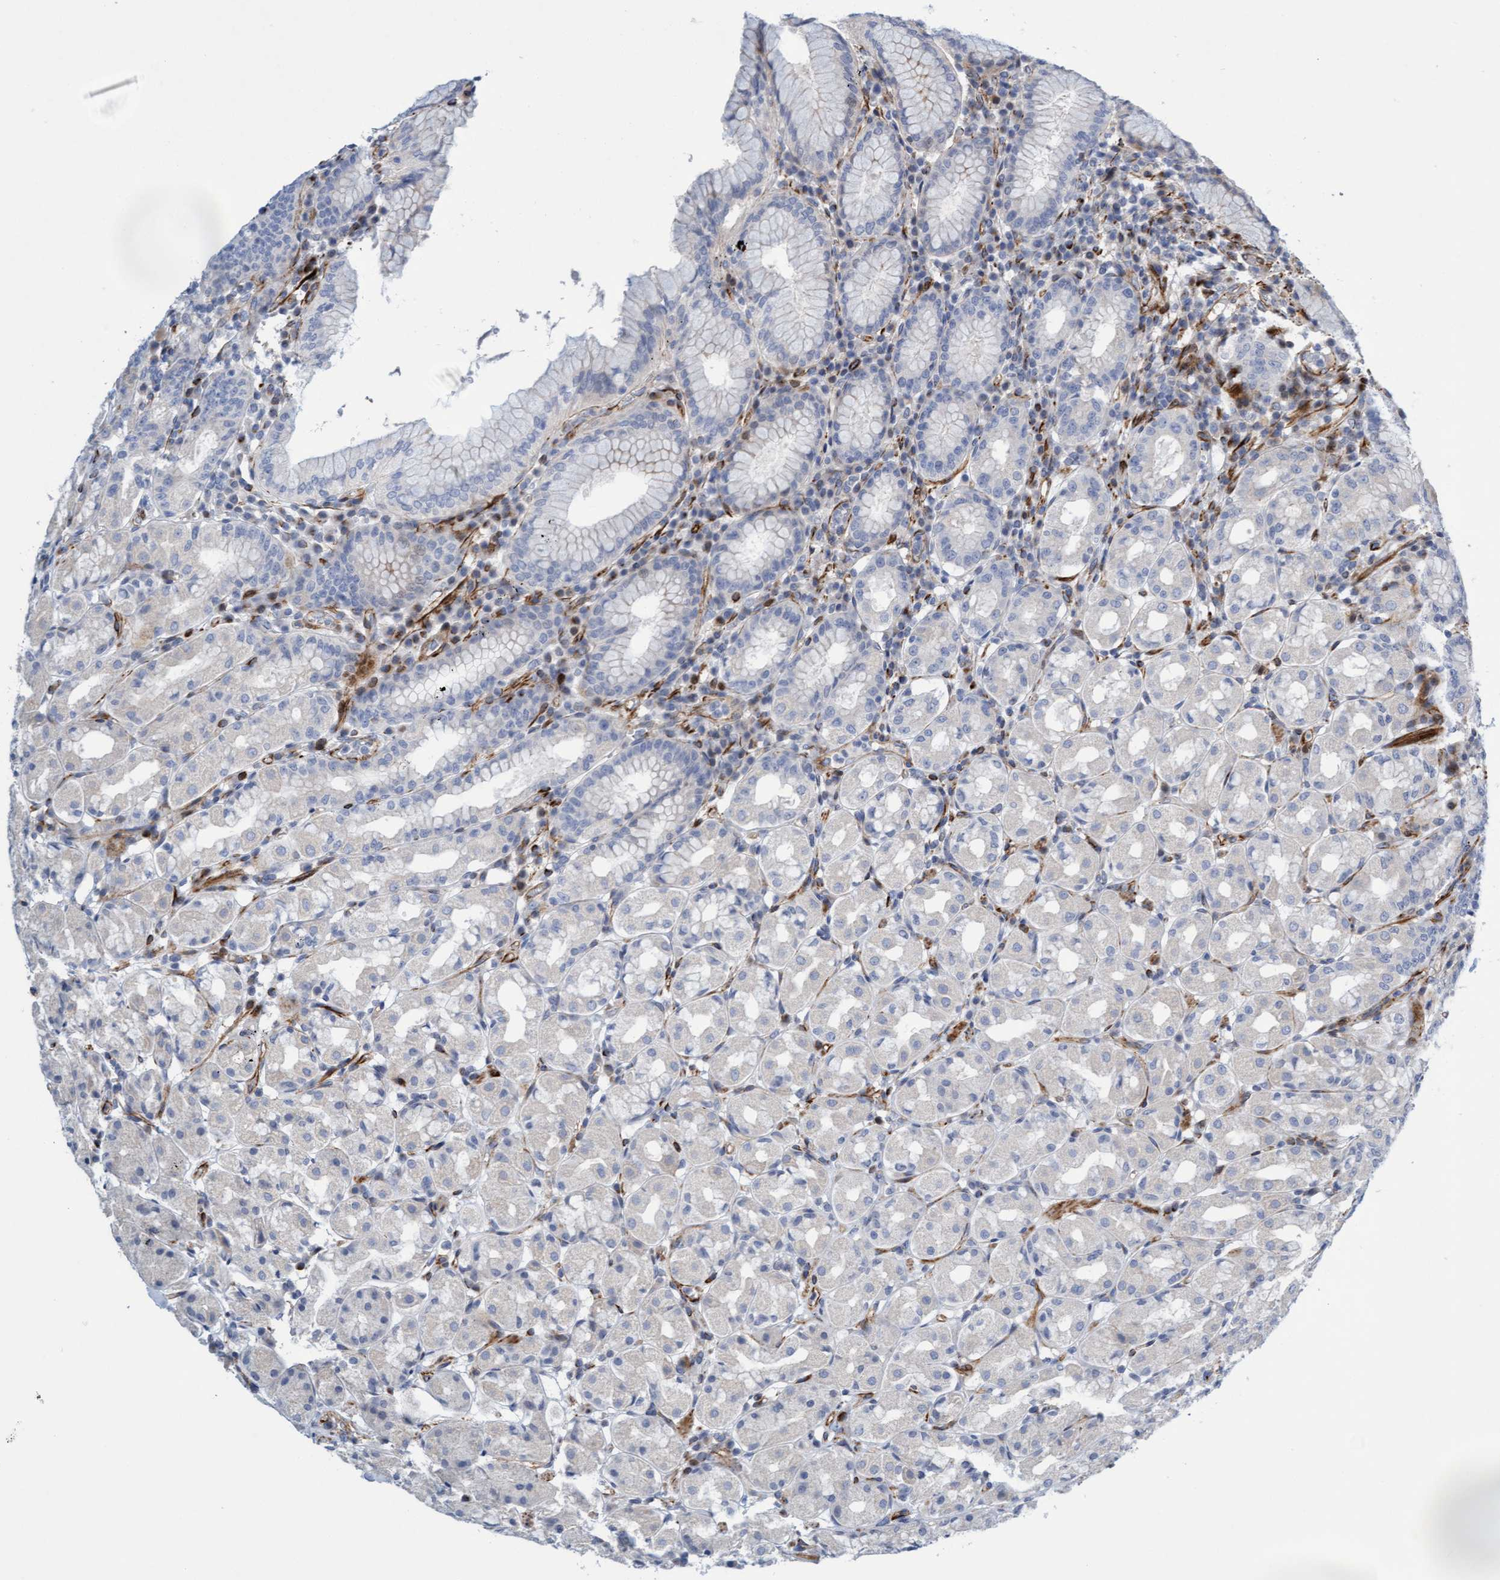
{"staining": {"intensity": "negative", "quantity": "none", "location": "none"}, "tissue": "stomach", "cell_type": "Glandular cells", "image_type": "normal", "snomed": [{"axis": "morphology", "description": "Normal tissue, NOS"}, {"axis": "topography", "description": "Stomach"}, {"axis": "topography", "description": "Stomach, lower"}], "caption": "The histopathology image exhibits no significant positivity in glandular cells of stomach.", "gene": "POLG2", "patient": {"sex": "female", "age": 56}}